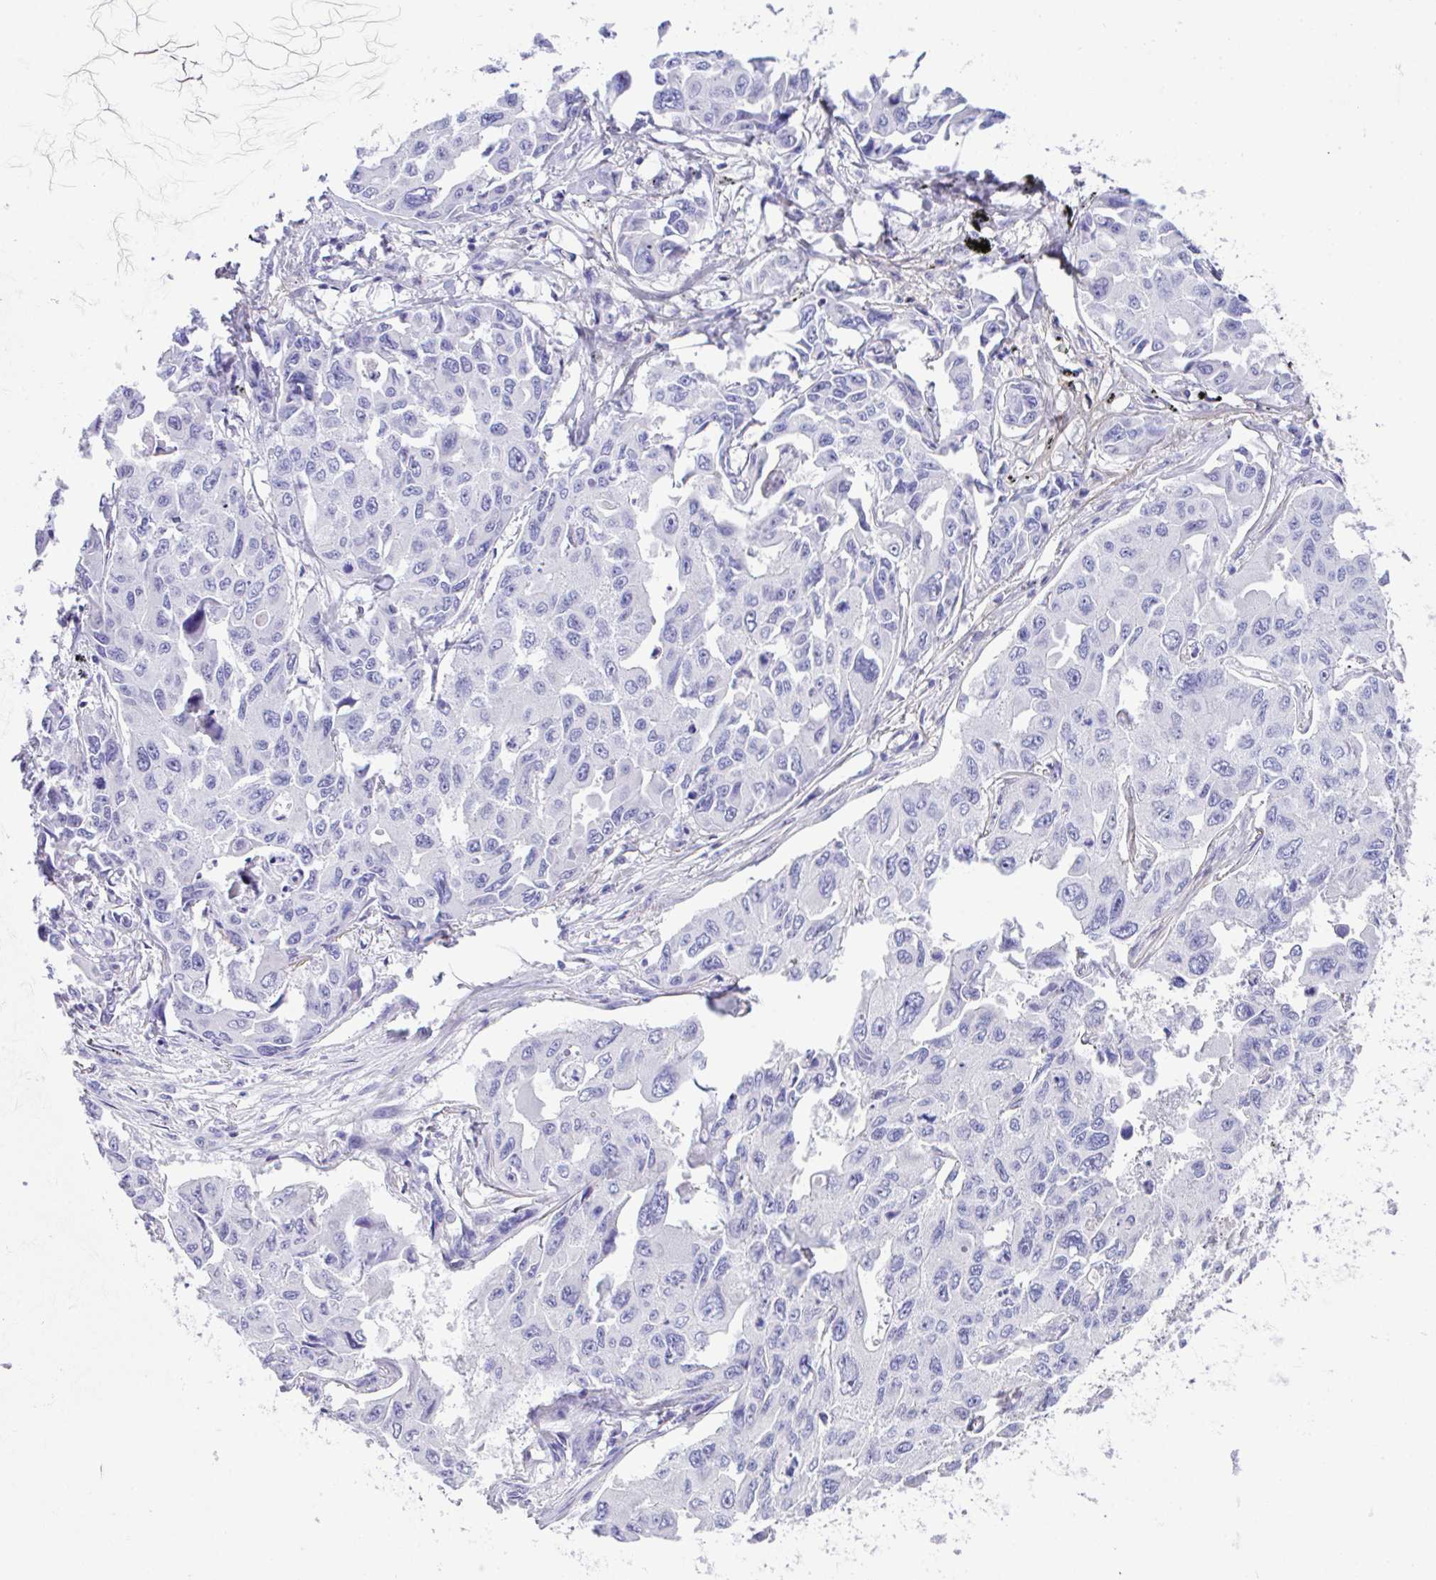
{"staining": {"intensity": "negative", "quantity": "none", "location": "none"}, "tissue": "lung cancer", "cell_type": "Tumor cells", "image_type": "cancer", "snomed": [{"axis": "morphology", "description": "Adenocarcinoma, NOS"}, {"axis": "topography", "description": "Lung"}], "caption": "Tumor cells show no significant protein positivity in lung cancer (adenocarcinoma). (IHC, brightfield microscopy, high magnification).", "gene": "SLC16A6", "patient": {"sex": "male", "age": 64}}